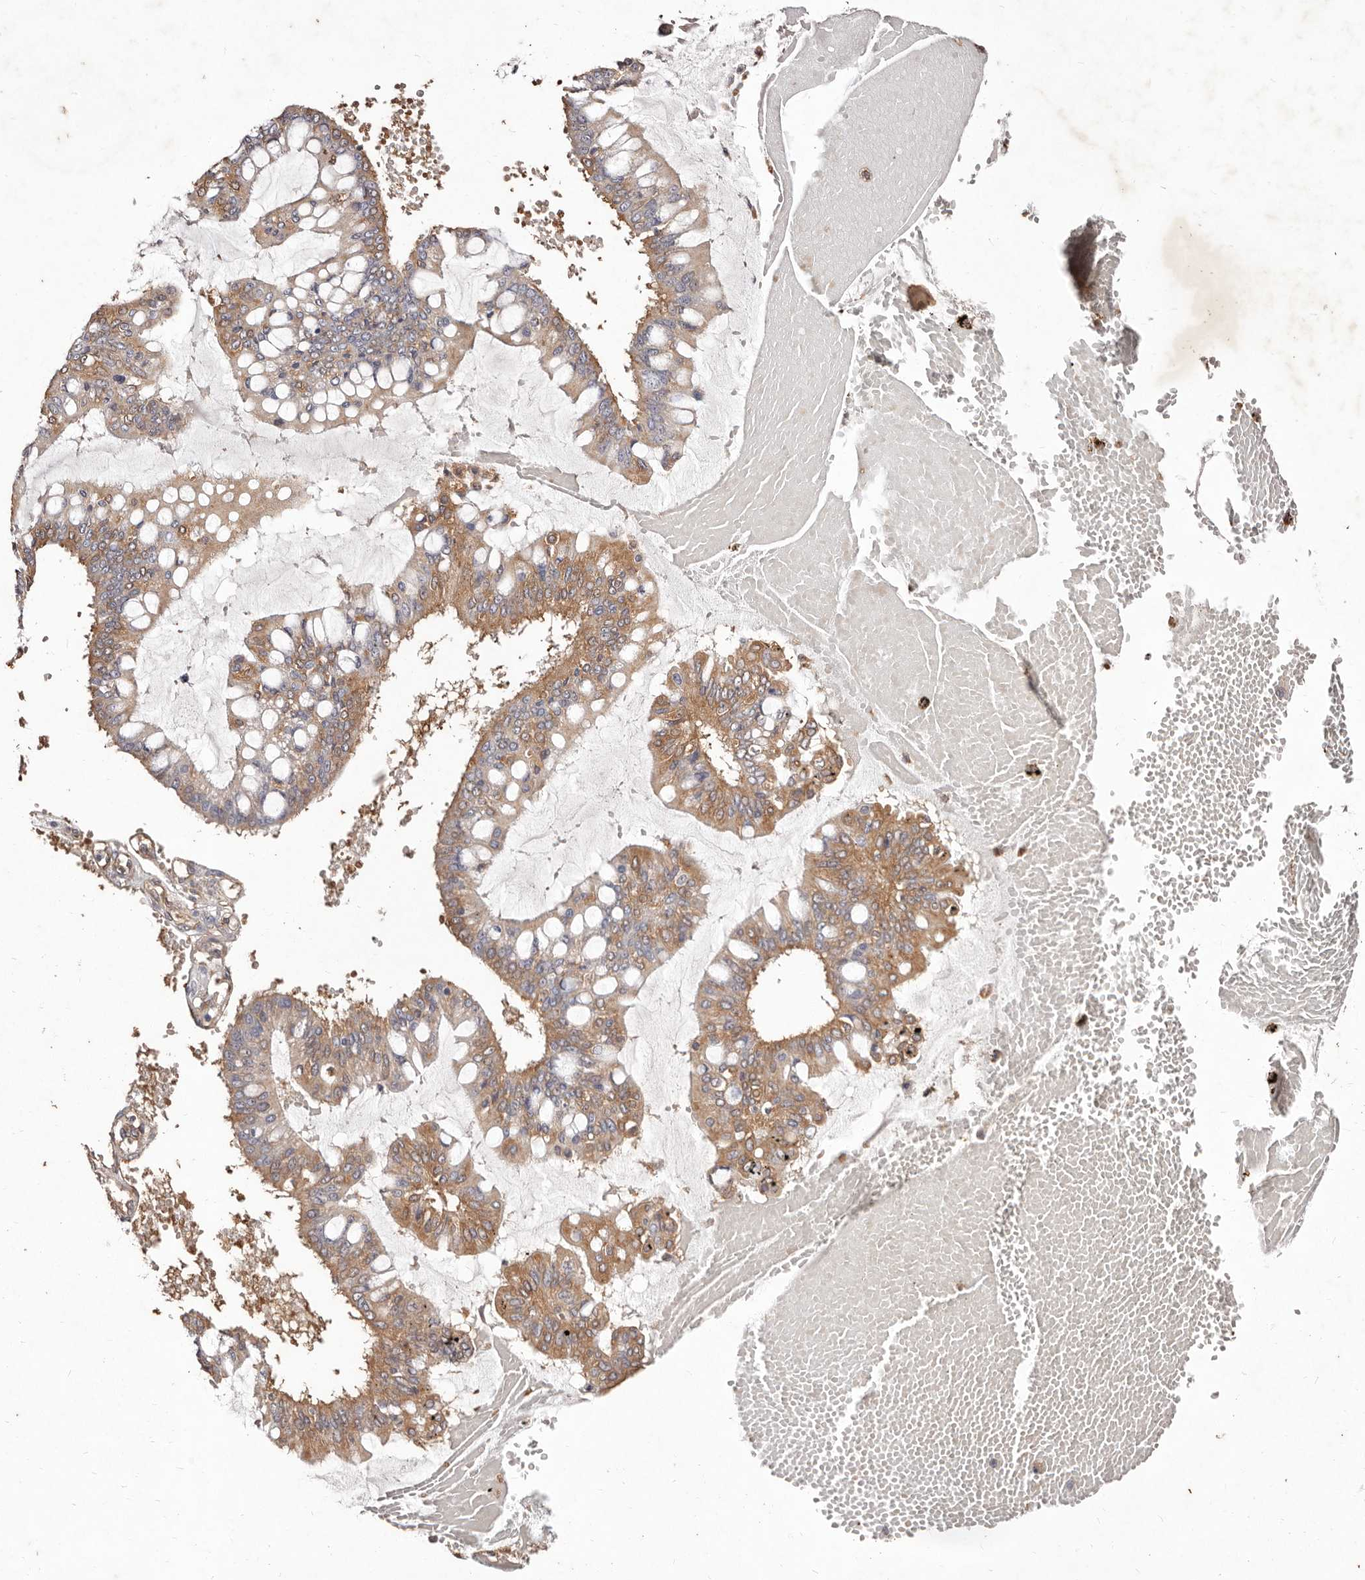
{"staining": {"intensity": "moderate", "quantity": "25%-75%", "location": "cytoplasmic/membranous"}, "tissue": "ovarian cancer", "cell_type": "Tumor cells", "image_type": "cancer", "snomed": [{"axis": "morphology", "description": "Cystadenocarcinoma, mucinous, NOS"}, {"axis": "topography", "description": "Ovary"}], "caption": "Tumor cells demonstrate medium levels of moderate cytoplasmic/membranous expression in about 25%-75% of cells in ovarian mucinous cystadenocarcinoma.", "gene": "CCL14", "patient": {"sex": "female", "age": 73}}